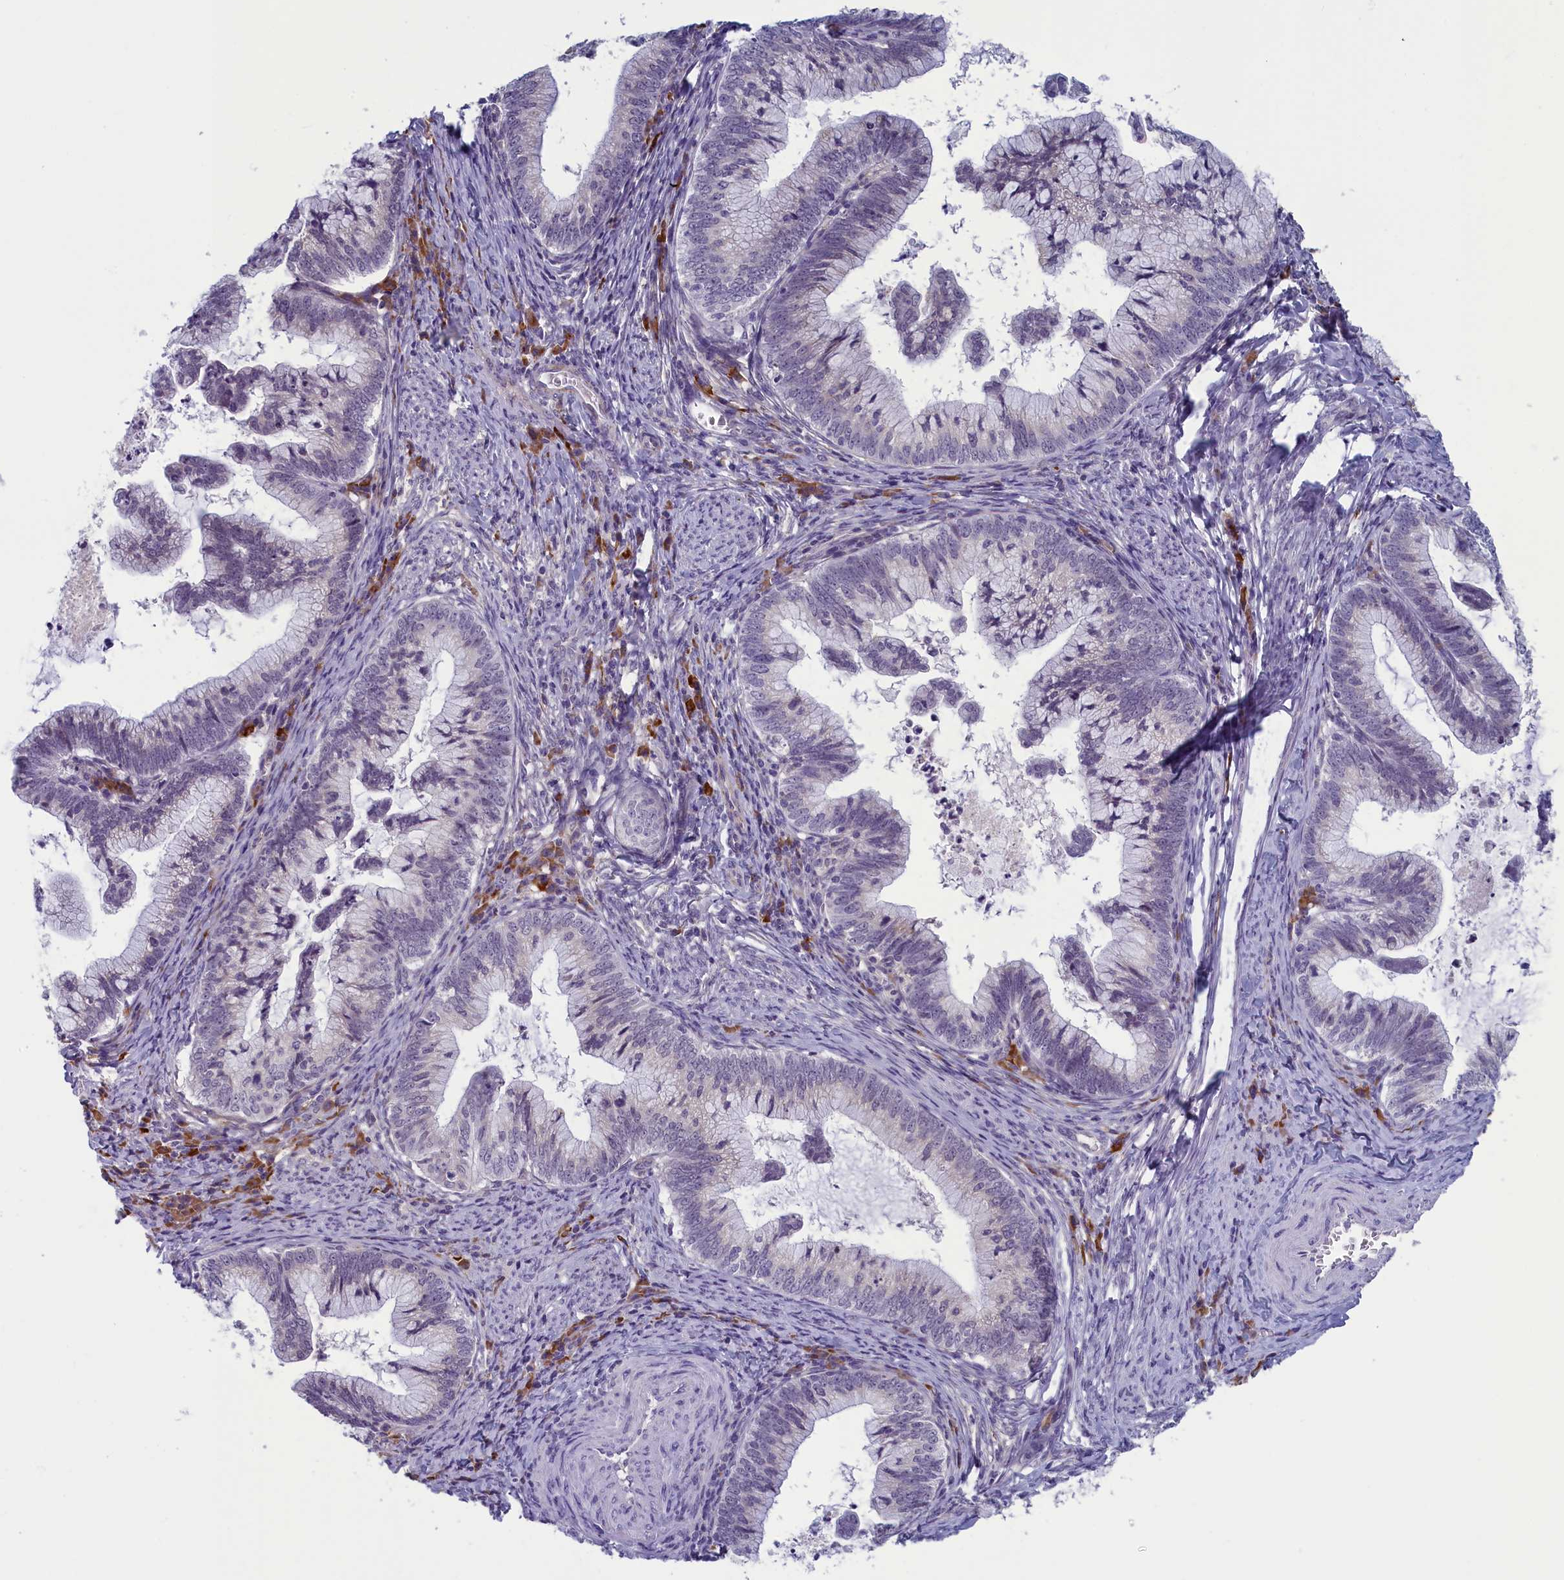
{"staining": {"intensity": "negative", "quantity": "none", "location": "none"}, "tissue": "cervical cancer", "cell_type": "Tumor cells", "image_type": "cancer", "snomed": [{"axis": "morphology", "description": "Adenocarcinoma, NOS"}, {"axis": "topography", "description": "Cervix"}], "caption": "The image displays no significant expression in tumor cells of cervical cancer.", "gene": "CNEP1R1", "patient": {"sex": "female", "age": 36}}